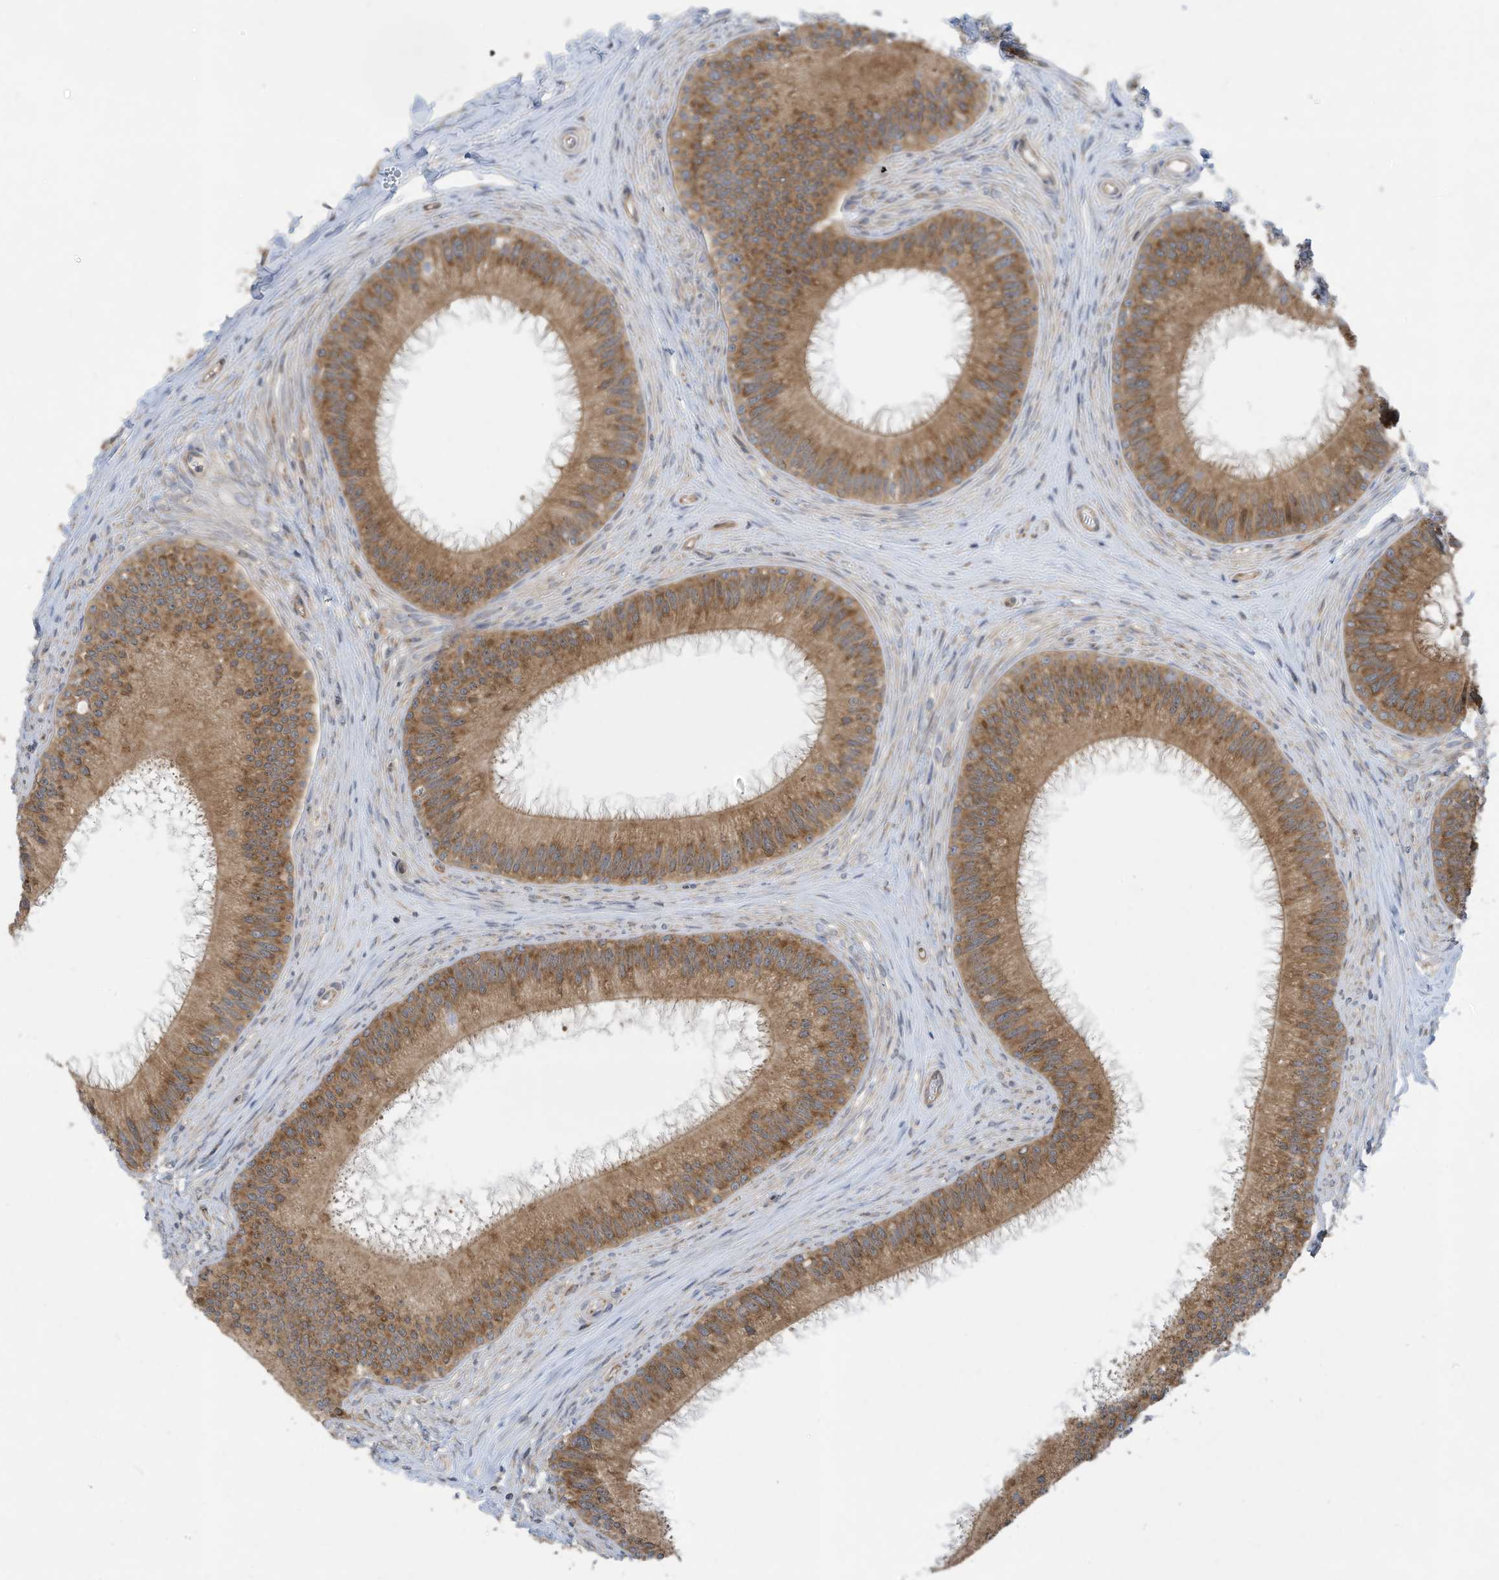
{"staining": {"intensity": "moderate", "quantity": ">75%", "location": "cytoplasmic/membranous"}, "tissue": "epididymis", "cell_type": "Glandular cells", "image_type": "normal", "snomed": [{"axis": "morphology", "description": "Normal tissue, NOS"}, {"axis": "topography", "description": "Epididymis"}], "caption": "Immunohistochemistry (IHC) (DAB) staining of normal epididymis reveals moderate cytoplasmic/membranous protein positivity in approximately >75% of glandular cells.", "gene": "USE1", "patient": {"sex": "male", "age": 27}}